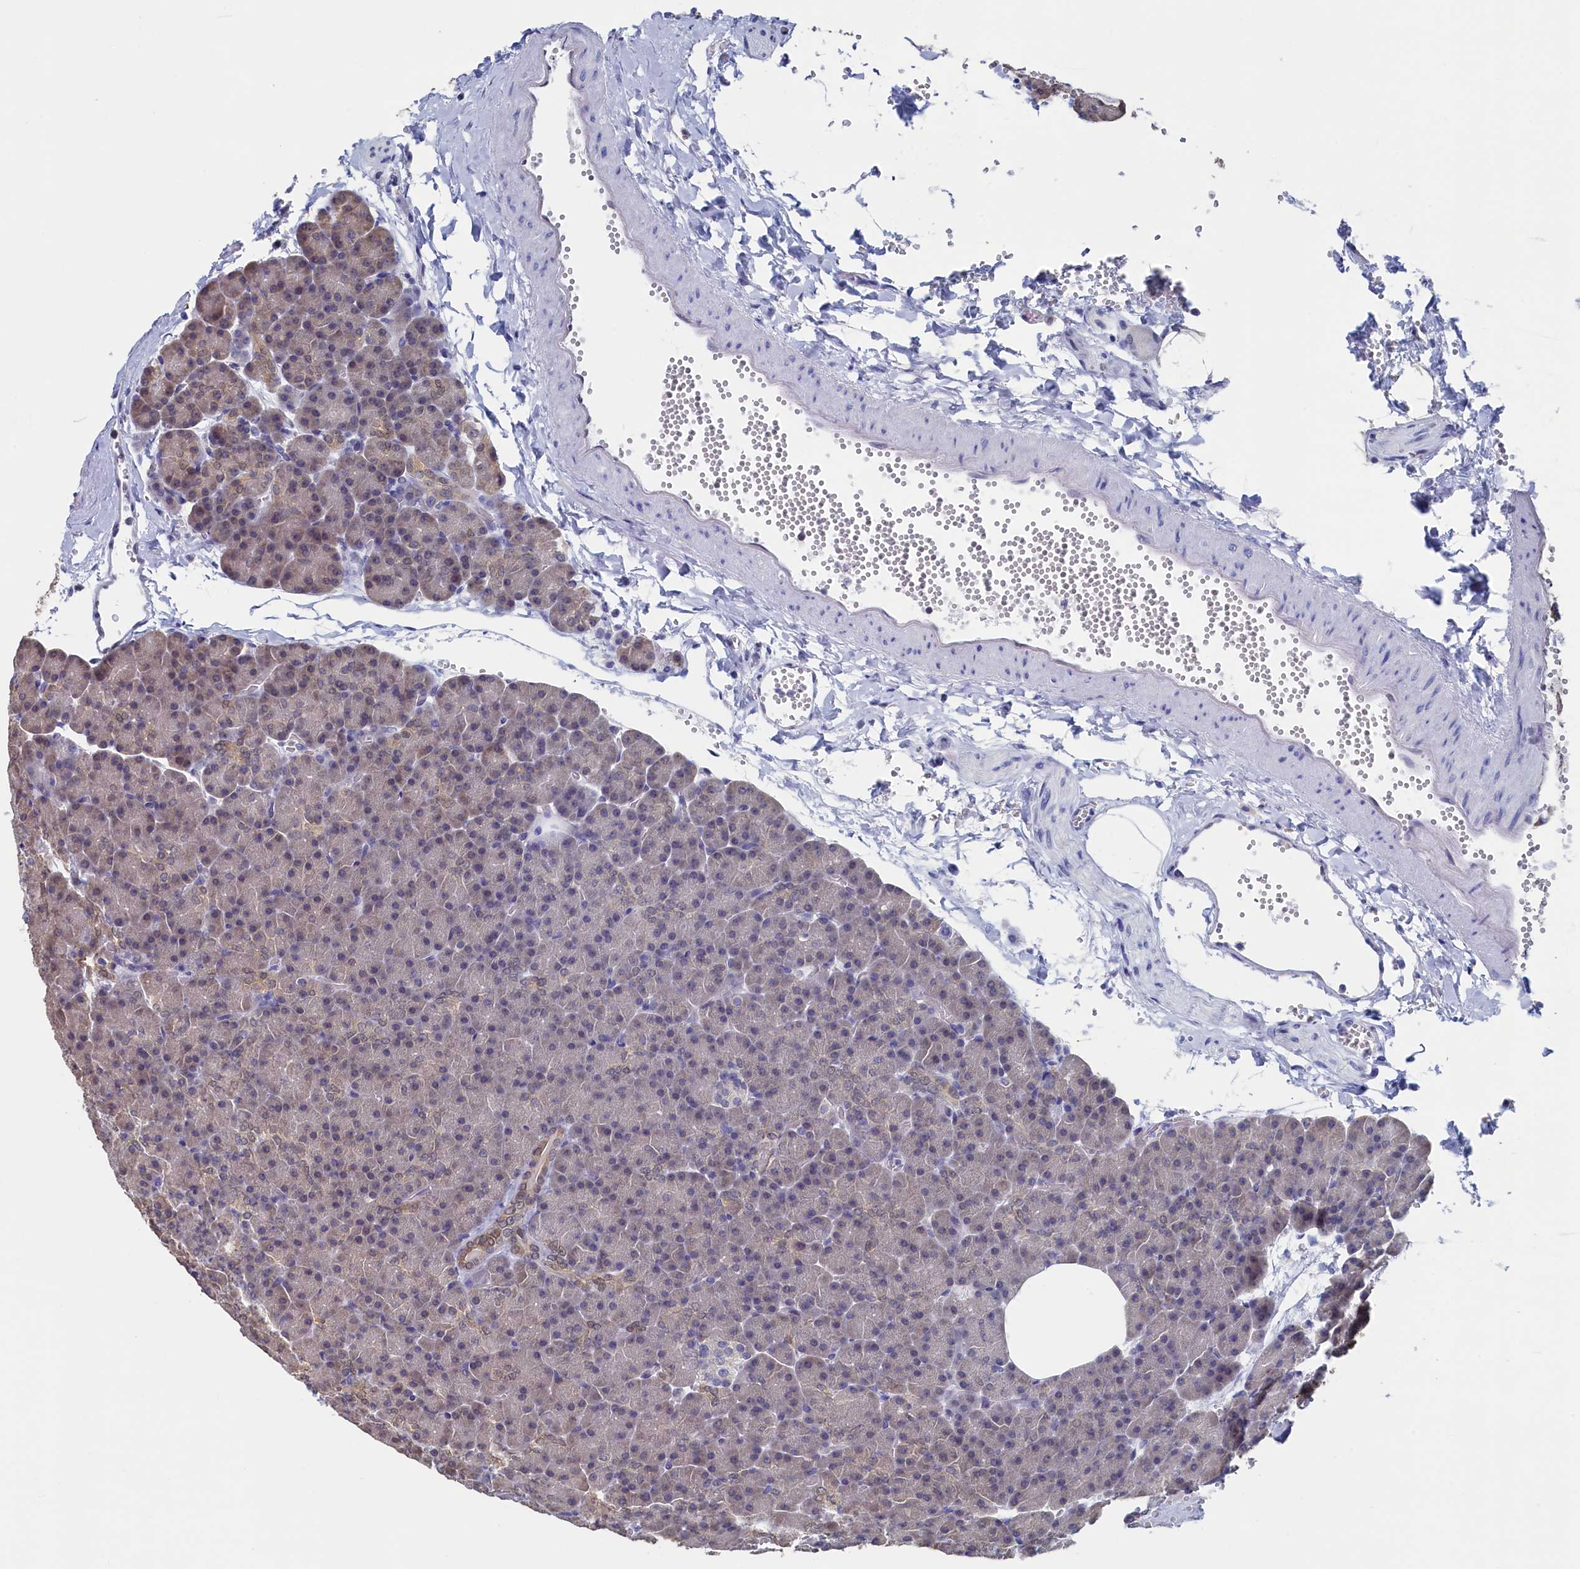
{"staining": {"intensity": "moderate", "quantity": "<25%", "location": "cytoplasmic/membranous,nuclear"}, "tissue": "pancreas", "cell_type": "Exocrine glandular cells", "image_type": "normal", "snomed": [{"axis": "morphology", "description": "Normal tissue, NOS"}, {"axis": "morphology", "description": "Carcinoid, malignant, NOS"}, {"axis": "topography", "description": "Pancreas"}], "caption": "This image demonstrates immunohistochemistry (IHC) staining of benign human pancreas, with low moderate cytoplasmic/membranous,nuclear expression in about <25% of exocrine glandular cells.", "gene": "C11orf54", "patient": {"sex": "female", "age": 35}}